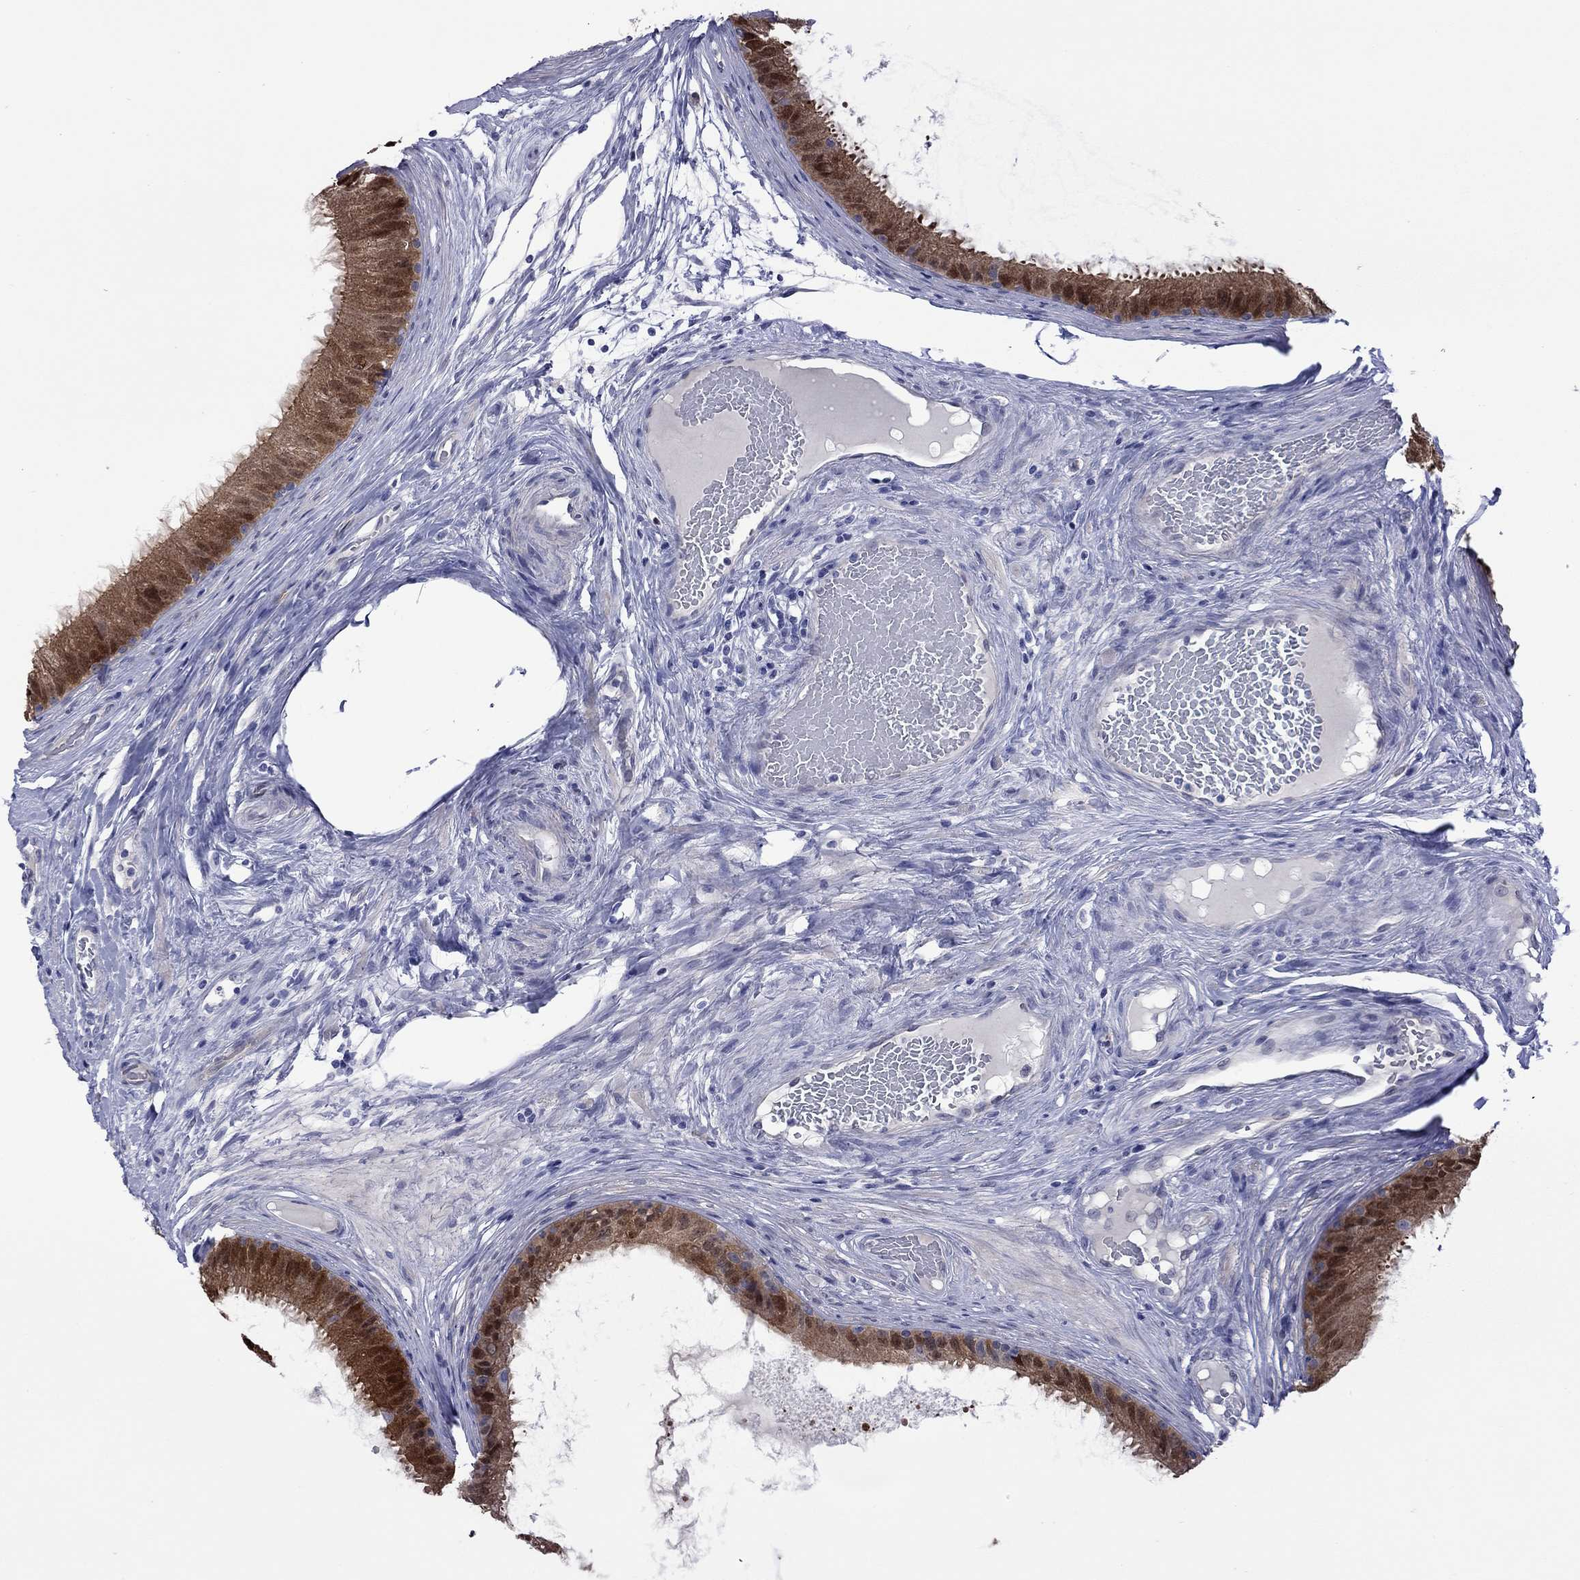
{"staining": {"intensity": "moderate", "quantity": ">75%", "location": "cytoplasmic/membranous,nuclear"}, "tissue": "epididymis", "cell_type": "Glandular cells", "image_type": "normal", "snomed": [{"axis": "morphology", "description": "Normal tissue, NOS"}, {"axis": "topography", "description": "Epididymis"}], "caption": "A high-resolution micrograph shows immunohistochemistry staining of normal epididymis, which demonstrates moderate cytoplasmic/membranous,nuclear staining in approximately >75% of glandular cells. Nuclei are stained in blue.", "gene": "CTNNBIP1", "patient": {"sex": "male", "age": 59}}